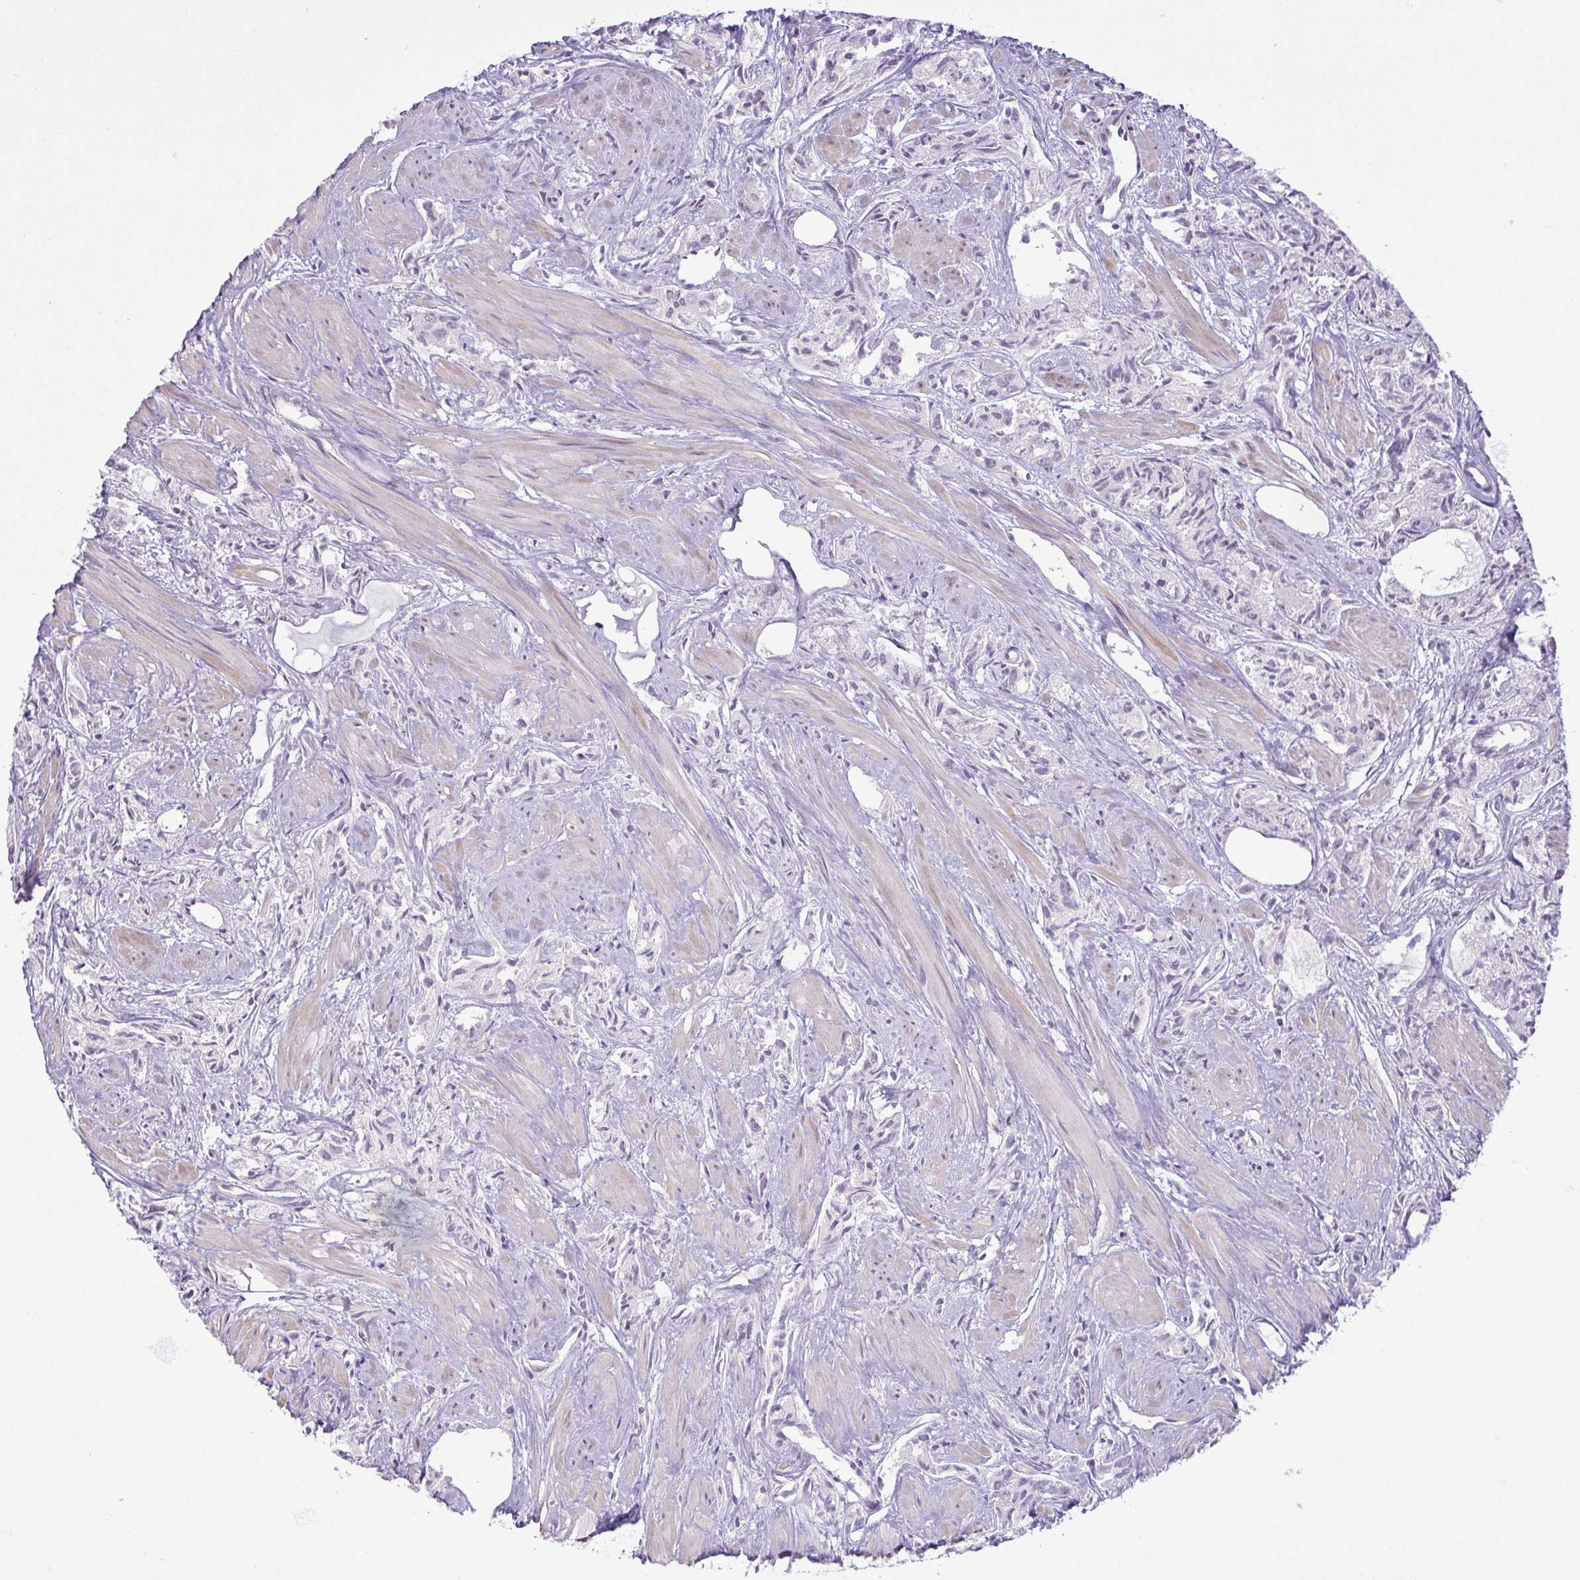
{"staining": {"intensity": "weak", "quantity": "<25%", "location": "nuclear"}, "tissue": "prostate cancer", "cell_type": "Tumor cells", "image_type": "cancer", "snomed": [{"axis": "morphology", "description": "Adenocarcinoma, High grade"}, {"axis": "topography", "description": "Prostate"}], "caption": "A histopathology image of prostate high-grade adenocarcinoma stained for a protein displays no brown staining in tumor cells.", "gene": "RSL24D1", "patient": {"sex": "male", "age": 58}}